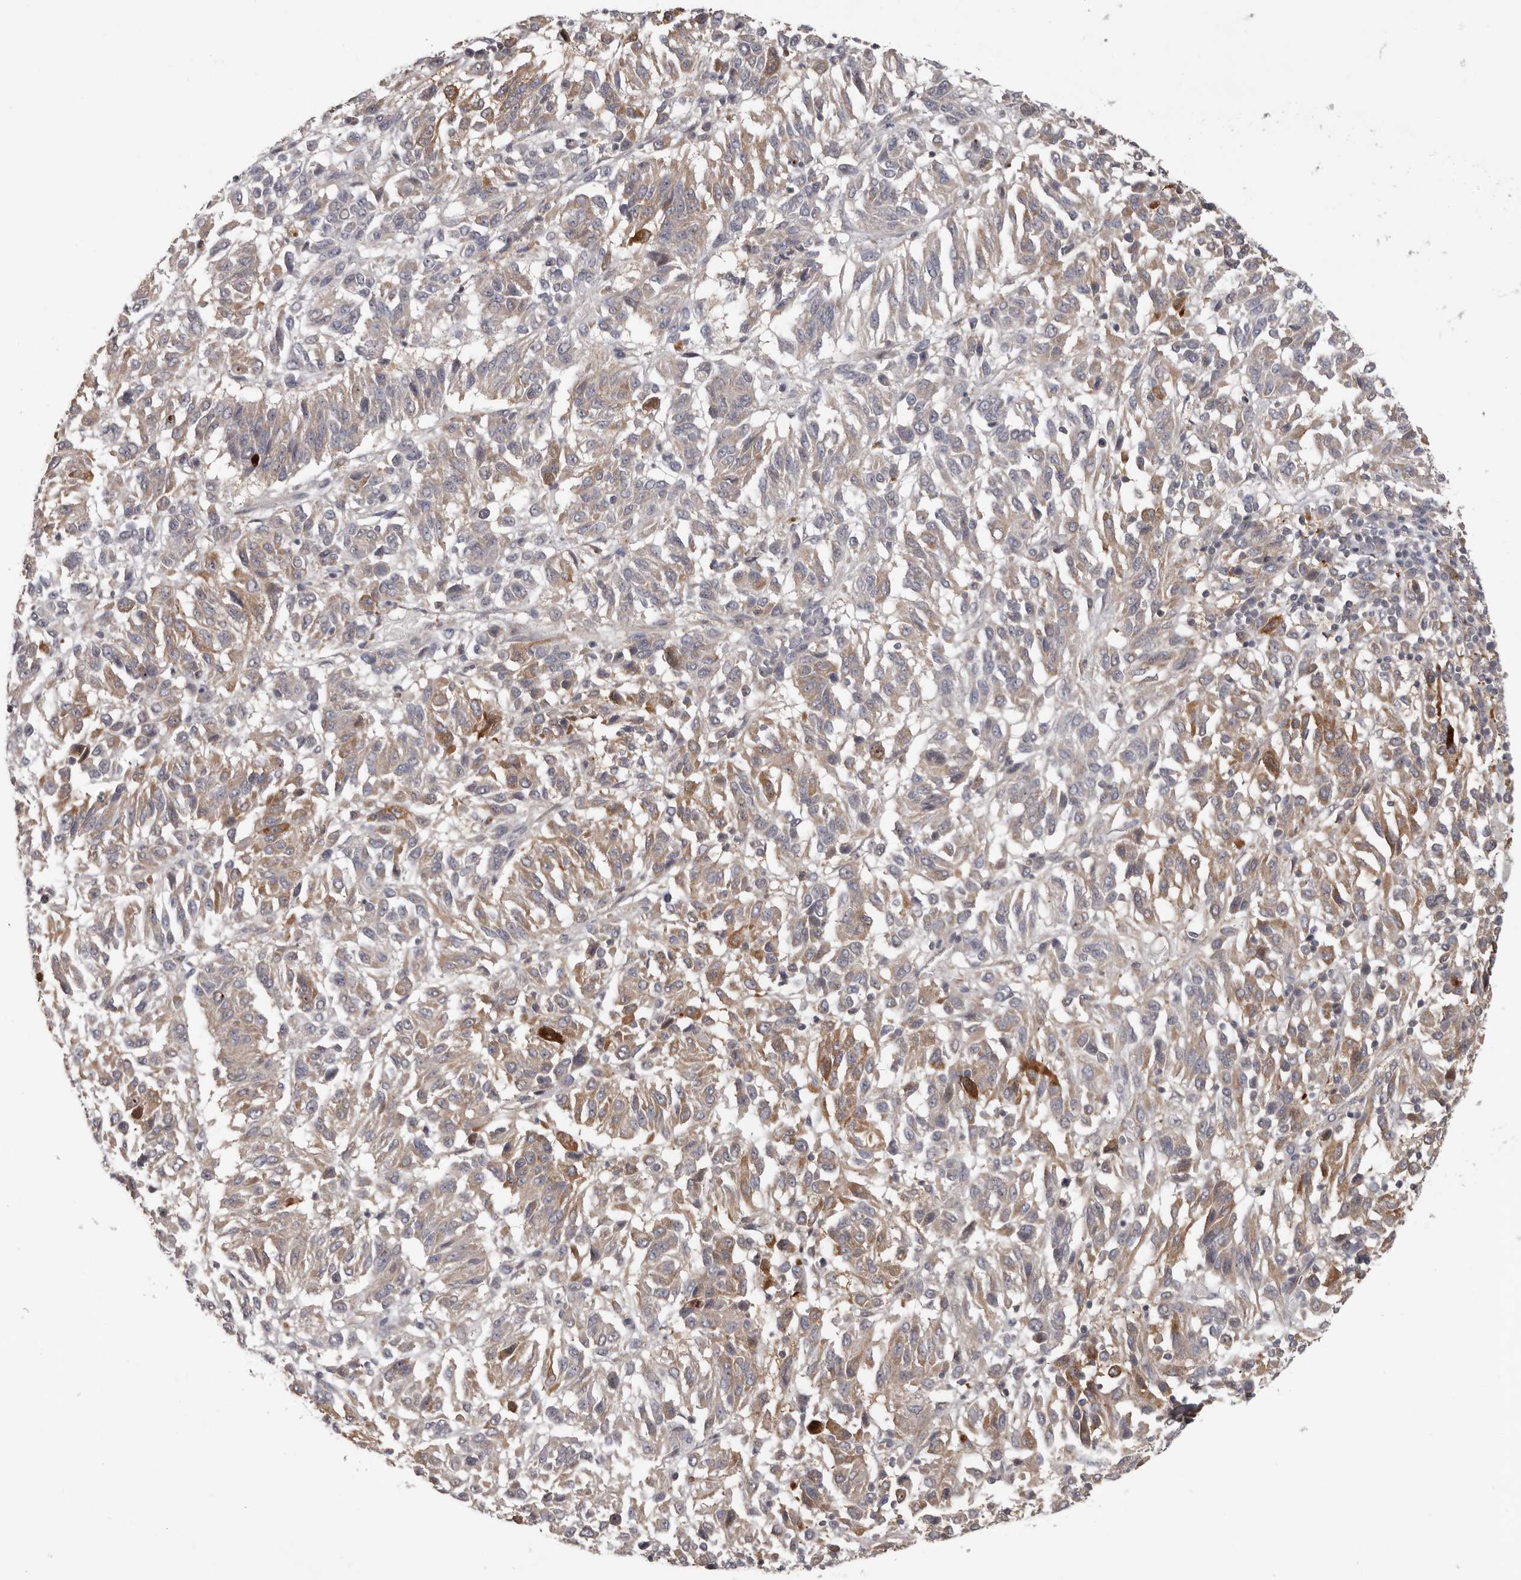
{"staining": {"intensity": "moderate", "quantity": "<25%", "location": "cytoplasmic/membranous"}, "tissue": "melanoma", "cell_type": "Tumor cells", "image_type": "cancer", "snomed": [{"axis": "morphology", "description": "Malignant melanoma, NOS"}, {"axis": "topography", "description": "Skin"}], "caption": "A histopathology image of human malignant melanoma stained for a protein exhibits moderate cytoplasmic/membranous brown staining in tumor cells.", "gene": "ANKRD44", "patient": {"sex": "female", "age": 82}}